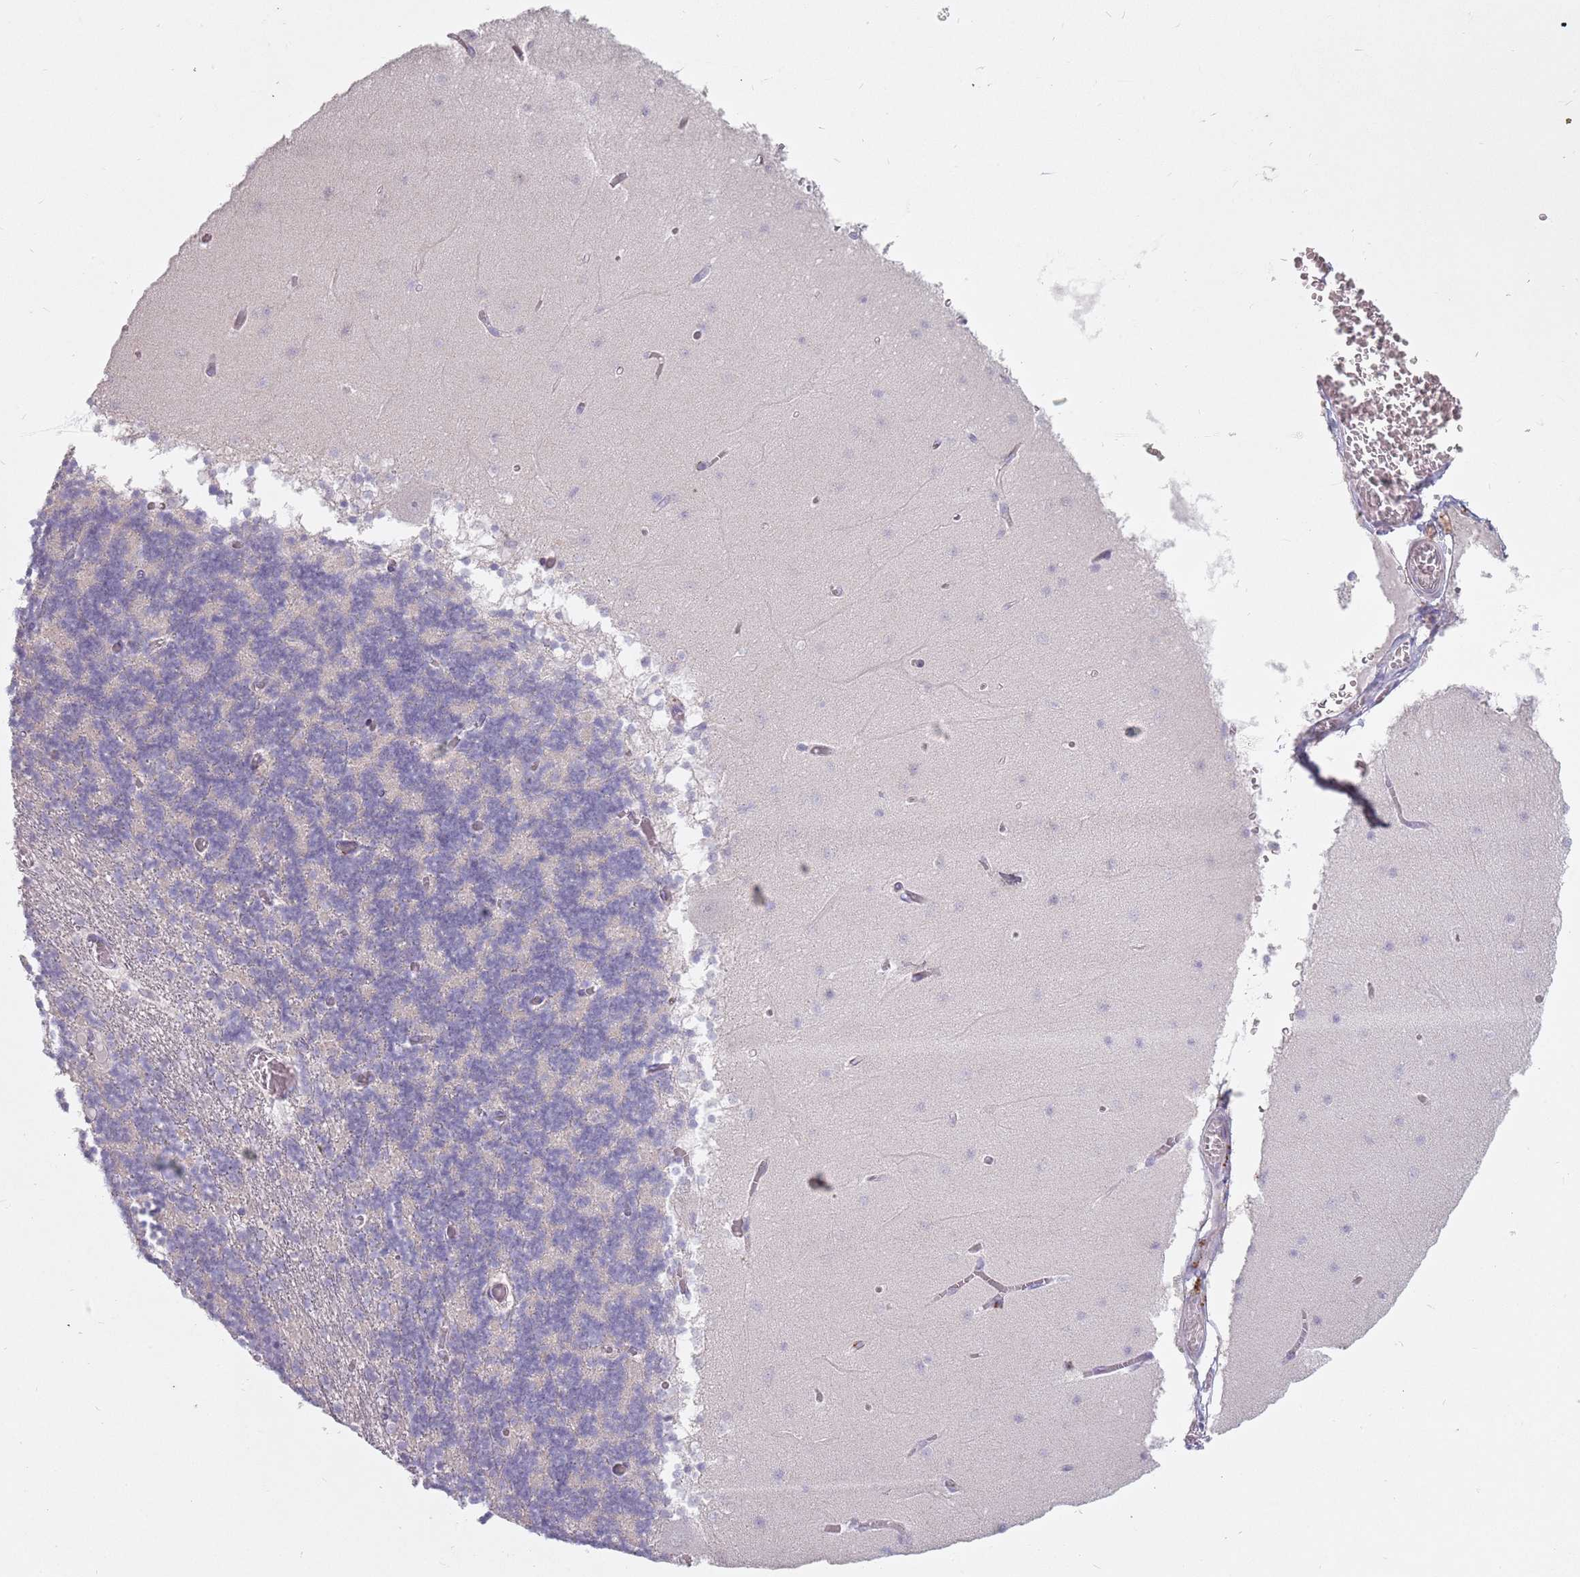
{"staining": {"intensity": "negative", "quantity": "none", "location": "none"}, "tissue": "cerebellum", "cell_type": "Cells in granular layer", "image_type": "normal", "snomed": [{"axis": "morphology", "description": "Normal tissue, NOS"}, {"axis": "topography", "description": "Cerebellum"}], "caption": "This is a photomicrograph of IHC staining of benign cerebellum, which shows no staining in cells in granular layer.", "gene": "DXO", "patient": {"sex": "female", "age": 28}}